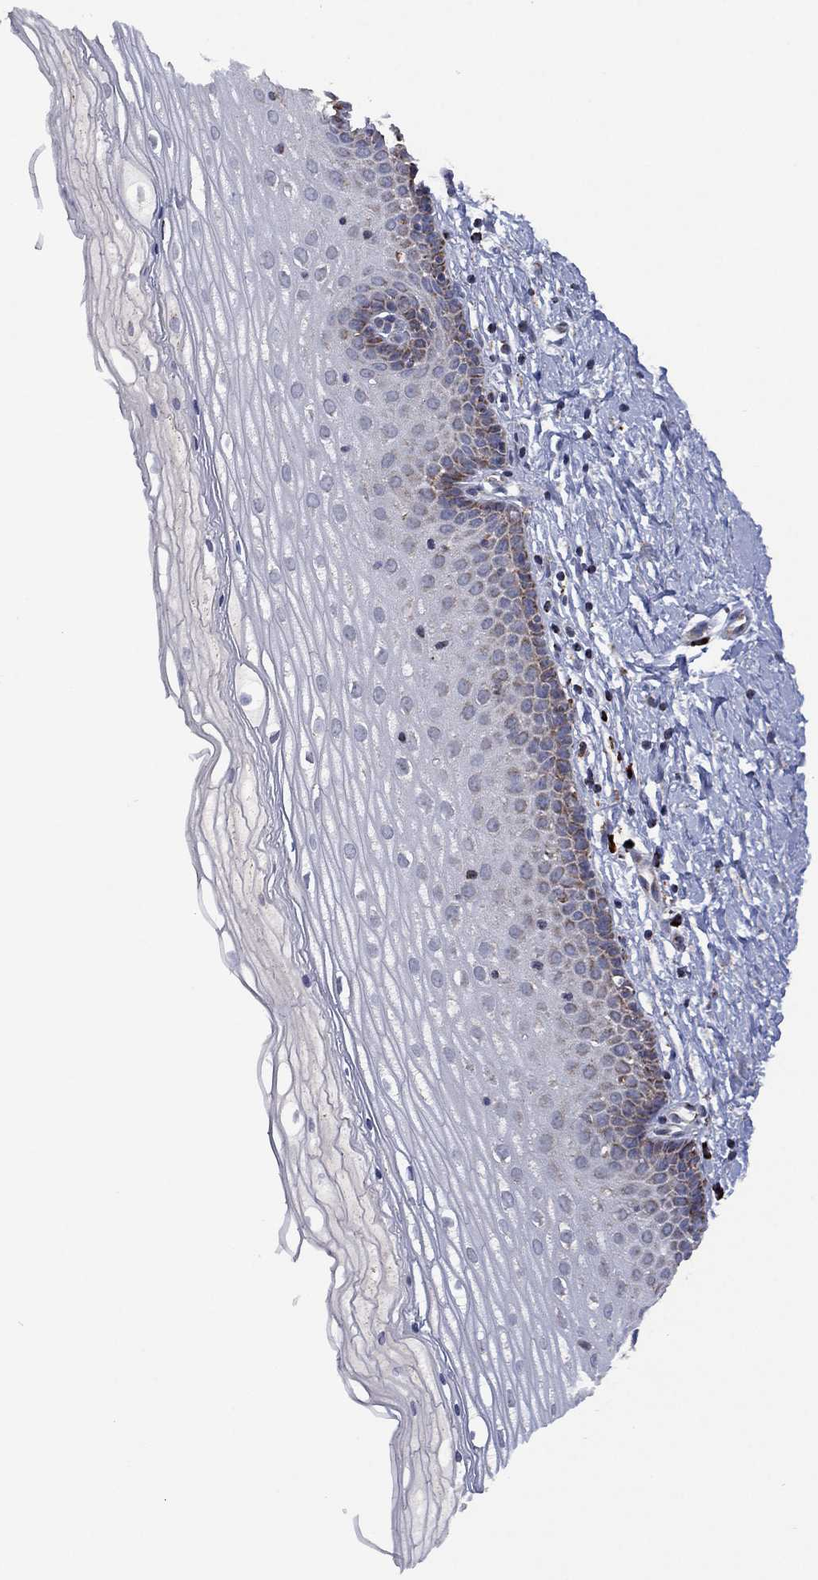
{"staining": {"intensity": "negative", "quantity": "none", "location": "none"}, "tissue": "cervix", "cell_type": "Glandular cells", "image_type": "normal", "snomed": [{"axis": "morphology", "description": "Normal tissue, NOS"}, {"axis": "topography", "description": "Cervix"}], "caption": "Histopathology image shows no significant protein expression in glandular cells of unremarkable cervix.", "gene": "PPP2R5A", "patient": {"sex": "female", "age": 37}}